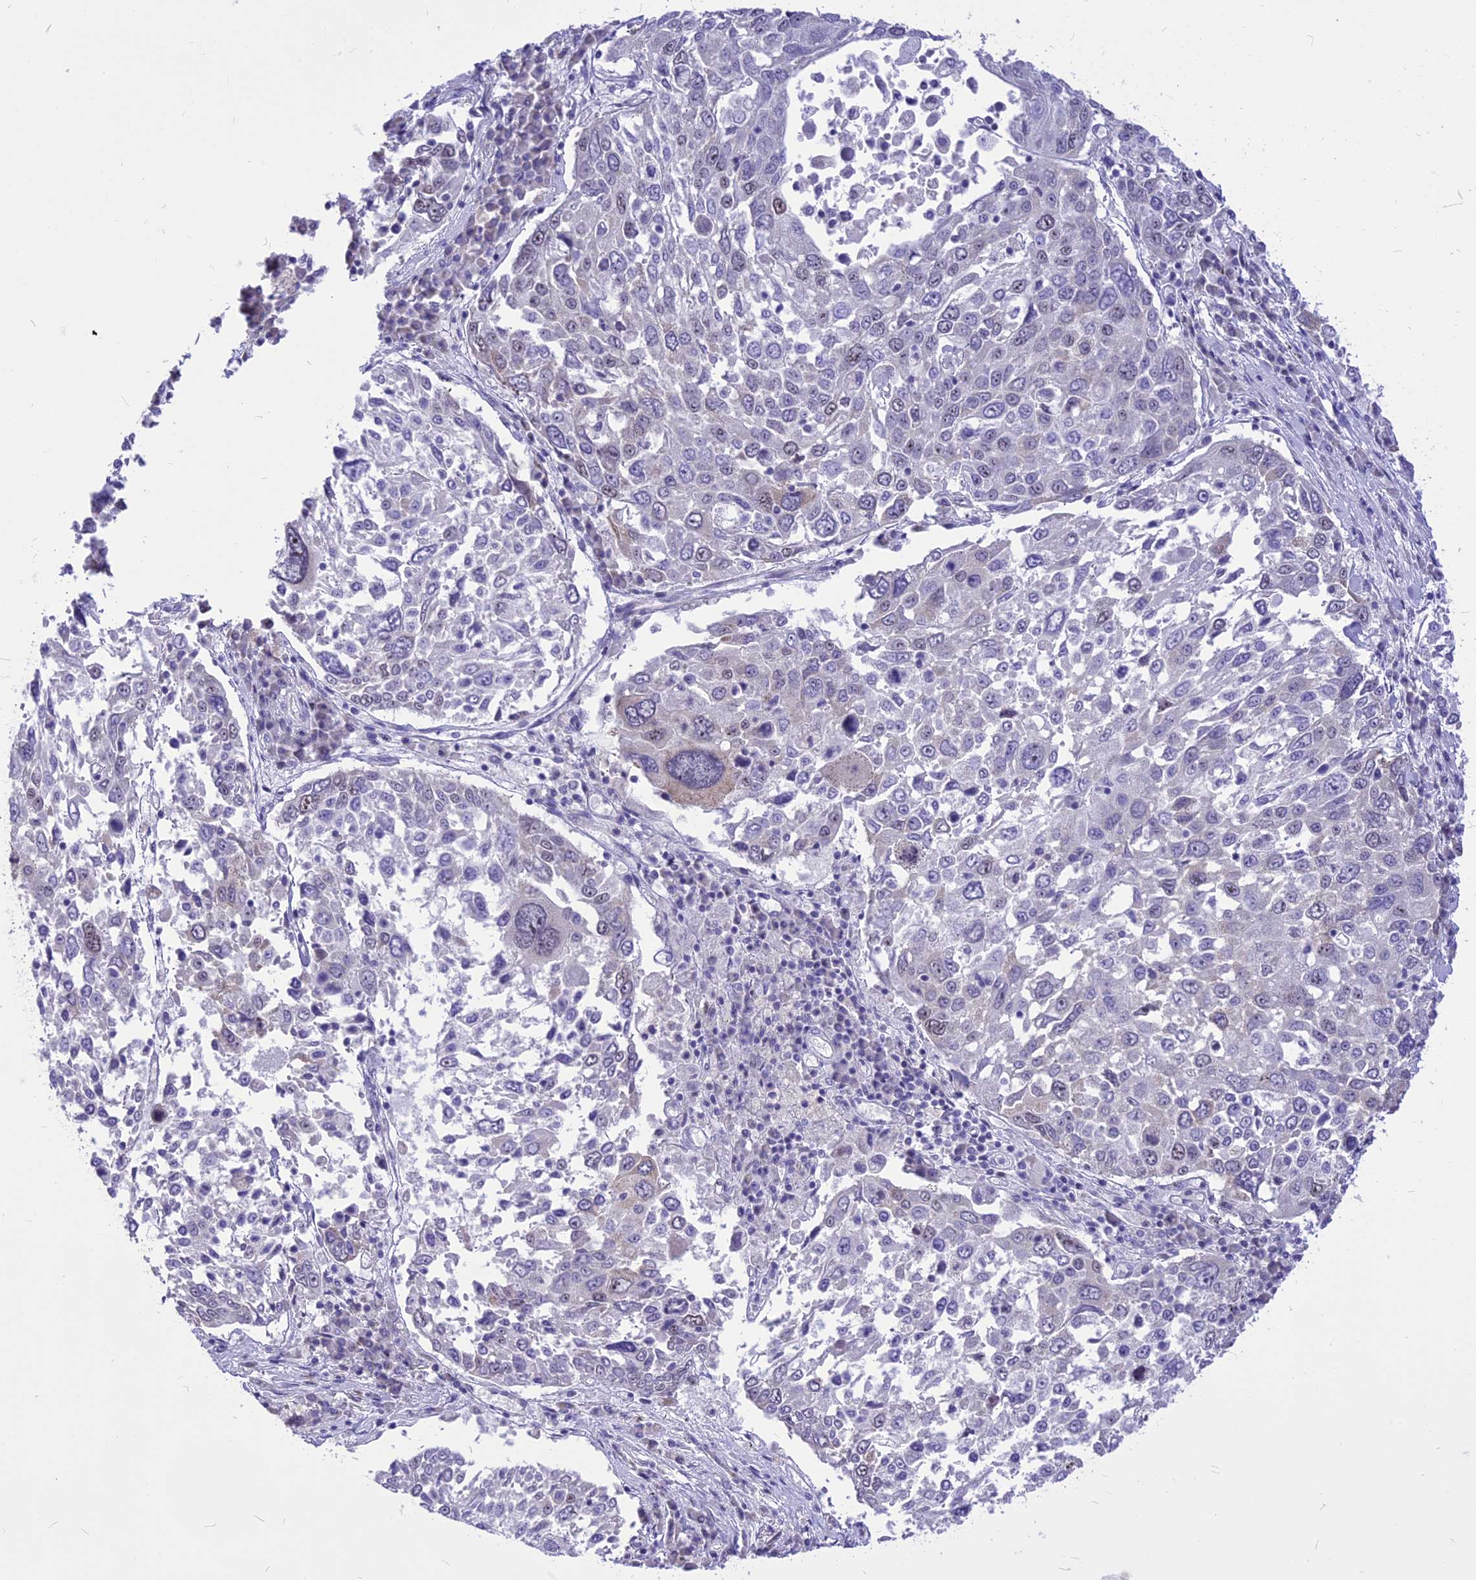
{"staining": {"intensity": "negative", "quantity": "none", "location": "none"}, "tissue": "lung cancer", "cell_type": "Tumor cells", "image_type": "cancer", "snomed": [{"axis": "morphology", "description": "Squamous cell carcinoma, NOS"}, {"axis": "topography", "description": "Lung"}], "caption": "Lung squamous cell carcinoma stained for a protein using immunohistochemistry (IHC) displays no expression tumor cells.", "gene": "CMSS1", "patient": {"sex": "male", "age": 65}}